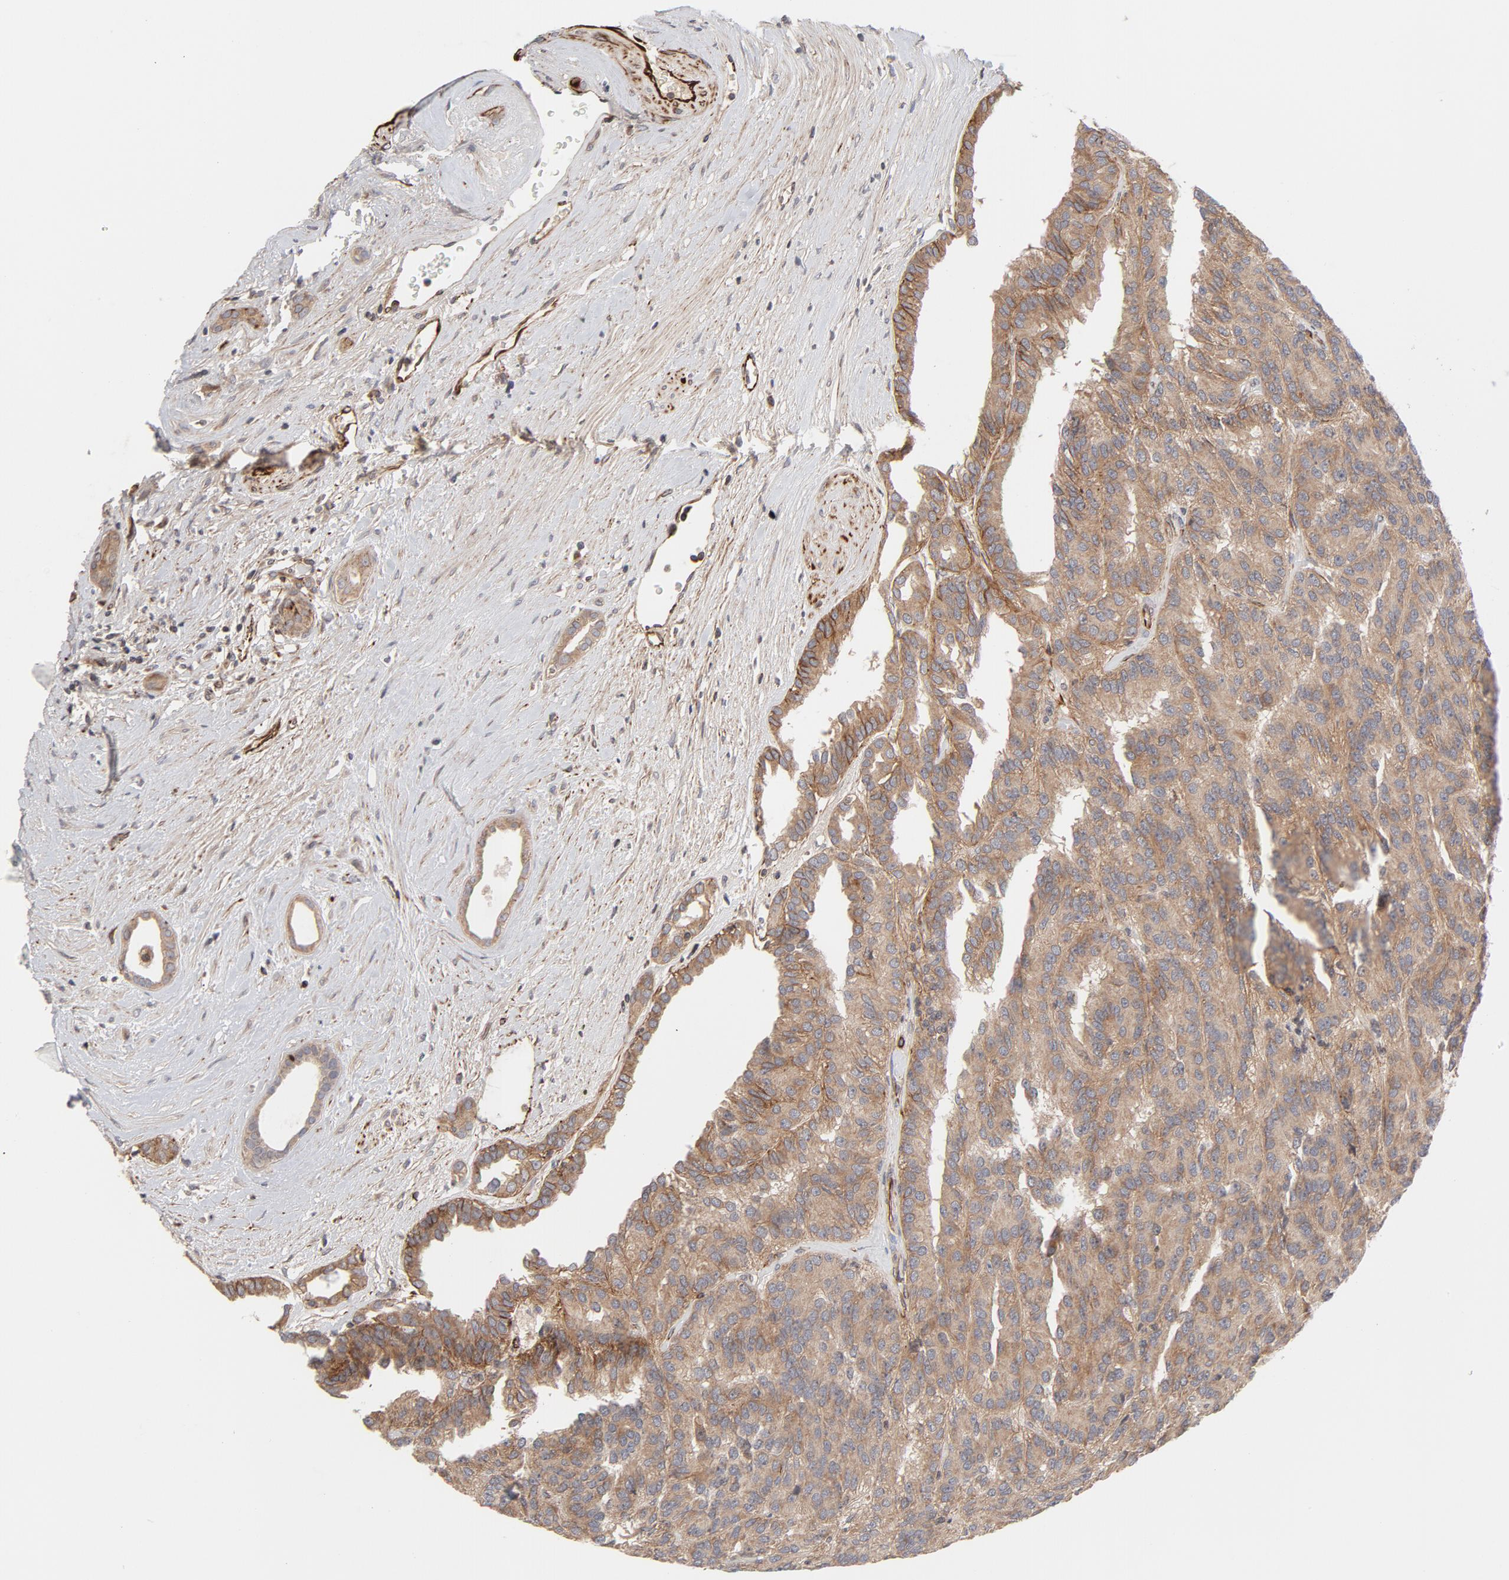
{"staining": {"intensity": "moderate", "quantity": ">75%", "location": "cytoplasmic/membranous"}, "tissue": "renal cancer", "cell_type": "Tumor cells", "image_type": "cancer", "snomed": [{"axis": "morphology", "description": "Adenocarcinoma, NOS"}, {"axis": "topography", "description": "Kidney"}], "caption": "Human adenocarcinoma (renal) stained for a protein (brown) shows moderate cytoplasmic/membranous positive positivity in approximately >75% of tumor cells.", "gene": "DNAAF2", "patient": {"sex": "male", "age": 46}}